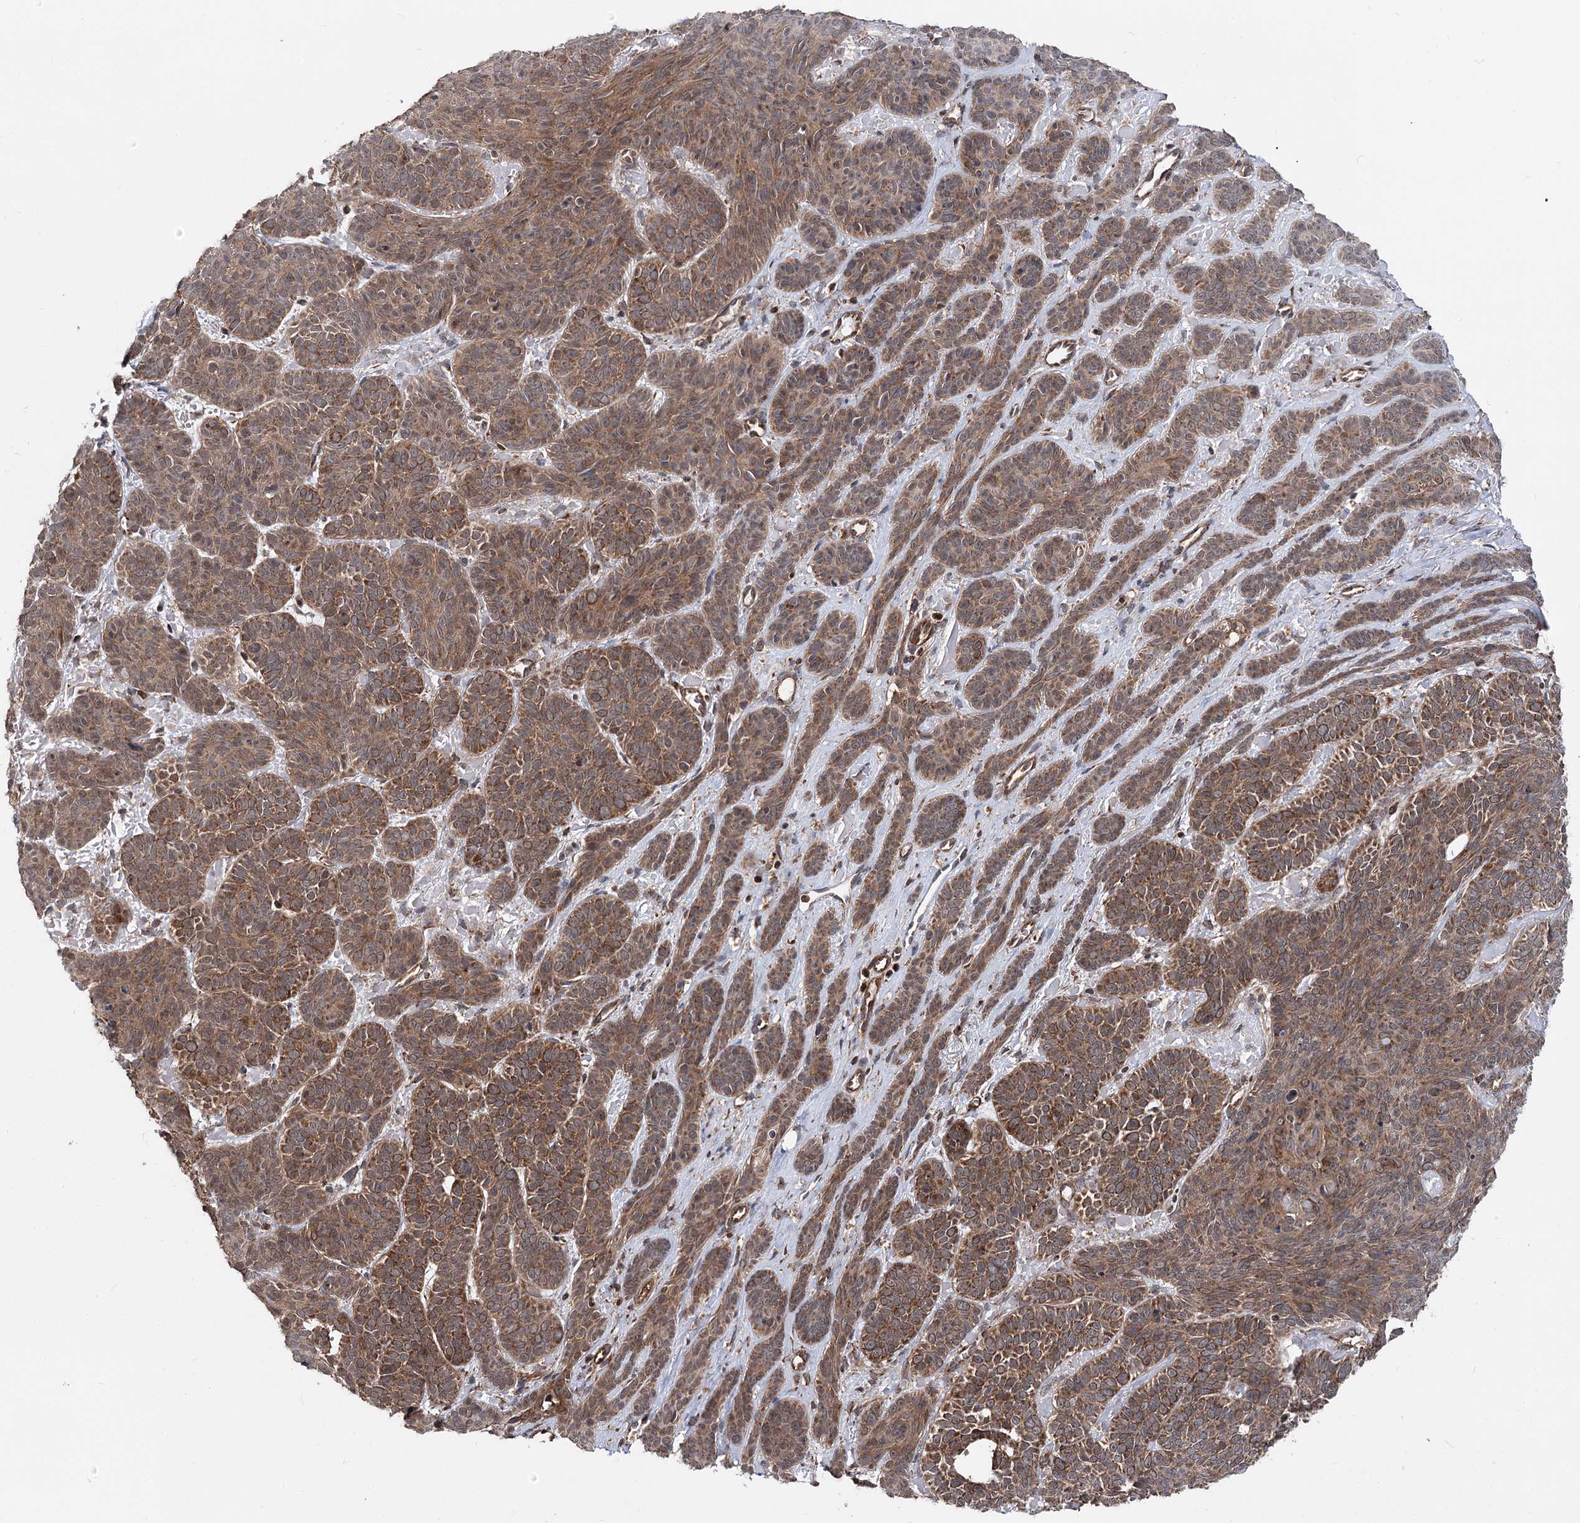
{"staining": {"intensity": "moderate", "quantity": ">75%", "location": "cytoplasmic/membranous"}, "tissue": "skin cancer", "cell_type": "Tumor cells", "image_type": "cancer", "snomed": [{"axis": "morphology", "description": "Basal cell carcinoma"}, {"axis": "topography", "description": "Skin"}], "caption": "IHC of human skin cancer exhibits medium levels of moderate cytoplasmic/membranous staining in approximately >75% of tumor cells.", "gene": "FGFR1OP2", "patient": {"sex": "male", "age": 85}}